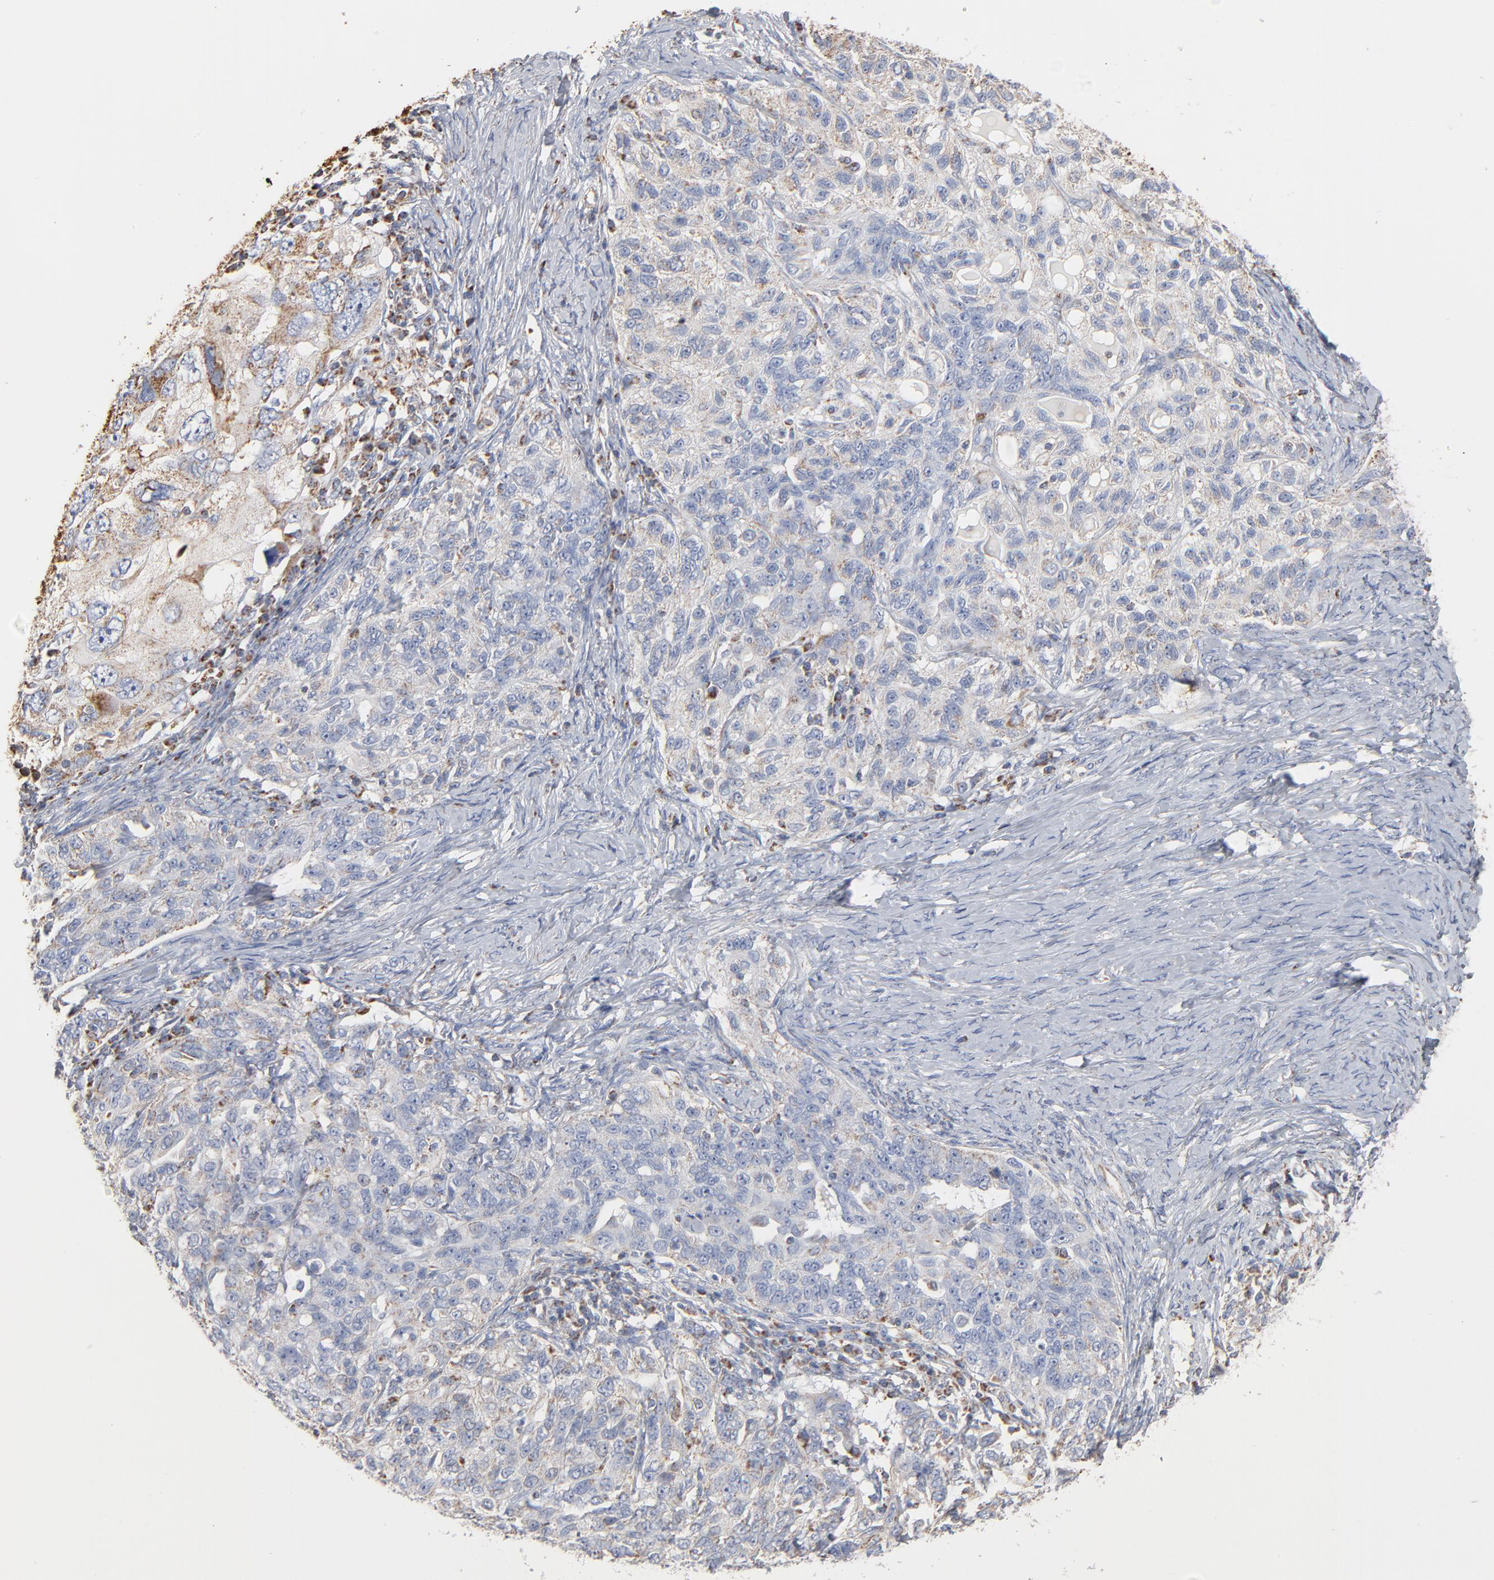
{"staining": {"intensity": "strong", "quantity": ">75%", "location": "cytoplasmic/membranous"}, "tissue": "ovarian cancer", "cell_type": "Tumor cells", "image_type": "cancer", "snomed": [{"axis": "morphology", "description": "Cystadenocarcinoma, serous, NOS"}, {"axis": "topography", "description": "Ovary"}], "caption": "Ovarian serous cystadenocarcinoma was stained to show a protein in brown. There is high levels of strong cytoplasmic/membranous expression in approximately >75% of tumor cells.", "gene": "UQCRC1", "patient": {"sex": "female", "age": 82}}